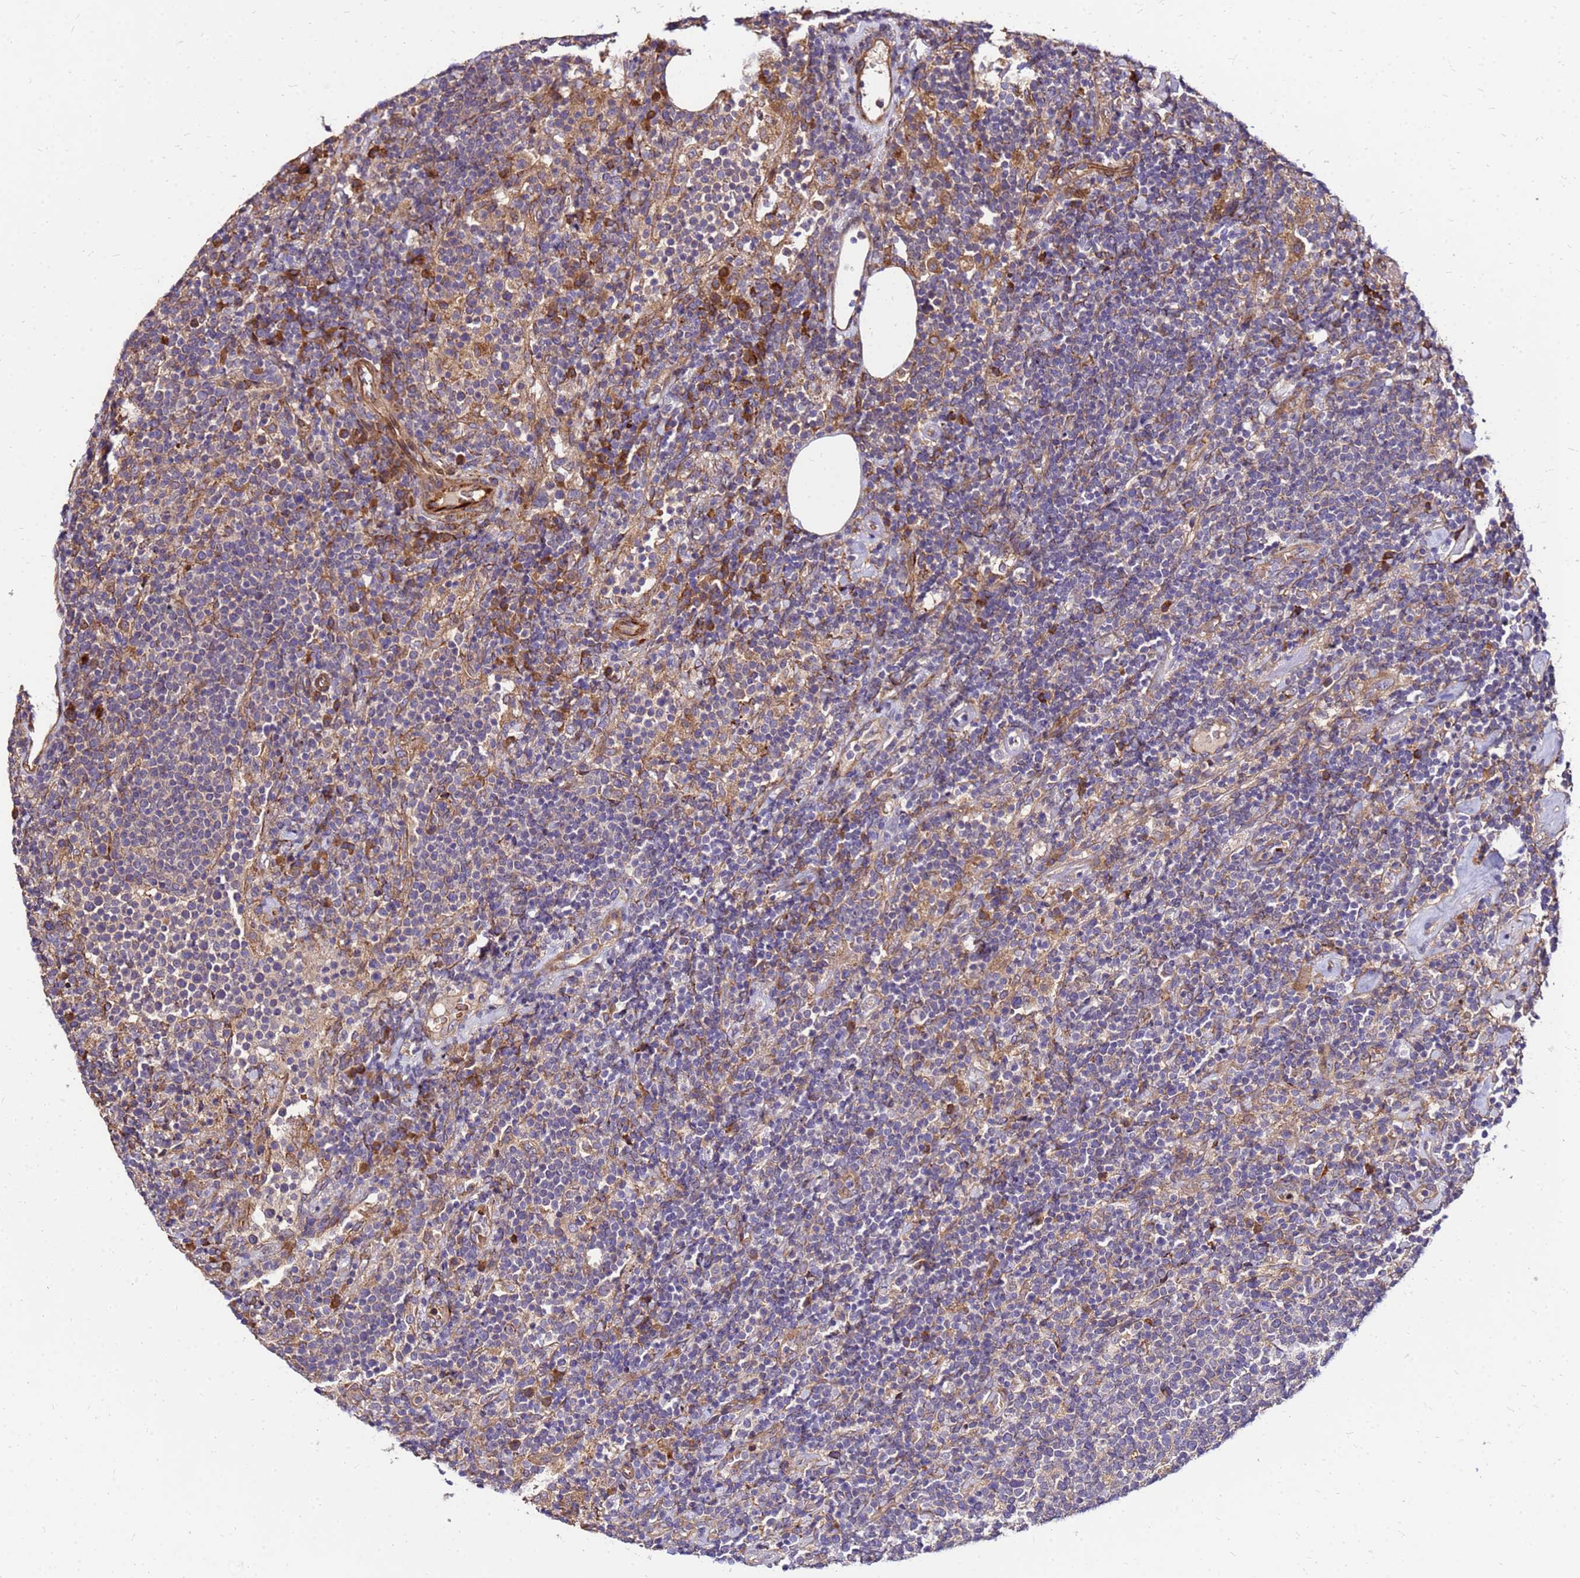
{"staining": {"intensity": "moderate", "quantity": "<25%", "location": "cytoplasmic/membranous"}, "tissue": "lymphoma", "cell_type": "Tumor cells", "image_type": "cancer", "snomed": [{"axis": "morphology", "description": "Malignant lymphoma, non-Hodgkin's type, High grade"}, {"axis": "topography", "description": "Lymph node"}], "caption": "Lymphoma stained for a protein shows moderate cytoplasmic/membranous positivity in tumor cells. The staining was performed using DAB, with brown indicating positive protein expression. Nuclei are stained blue with hematoxylin.", "gene": "WWC2", "patient": {"sex": "male", "age": 61}}